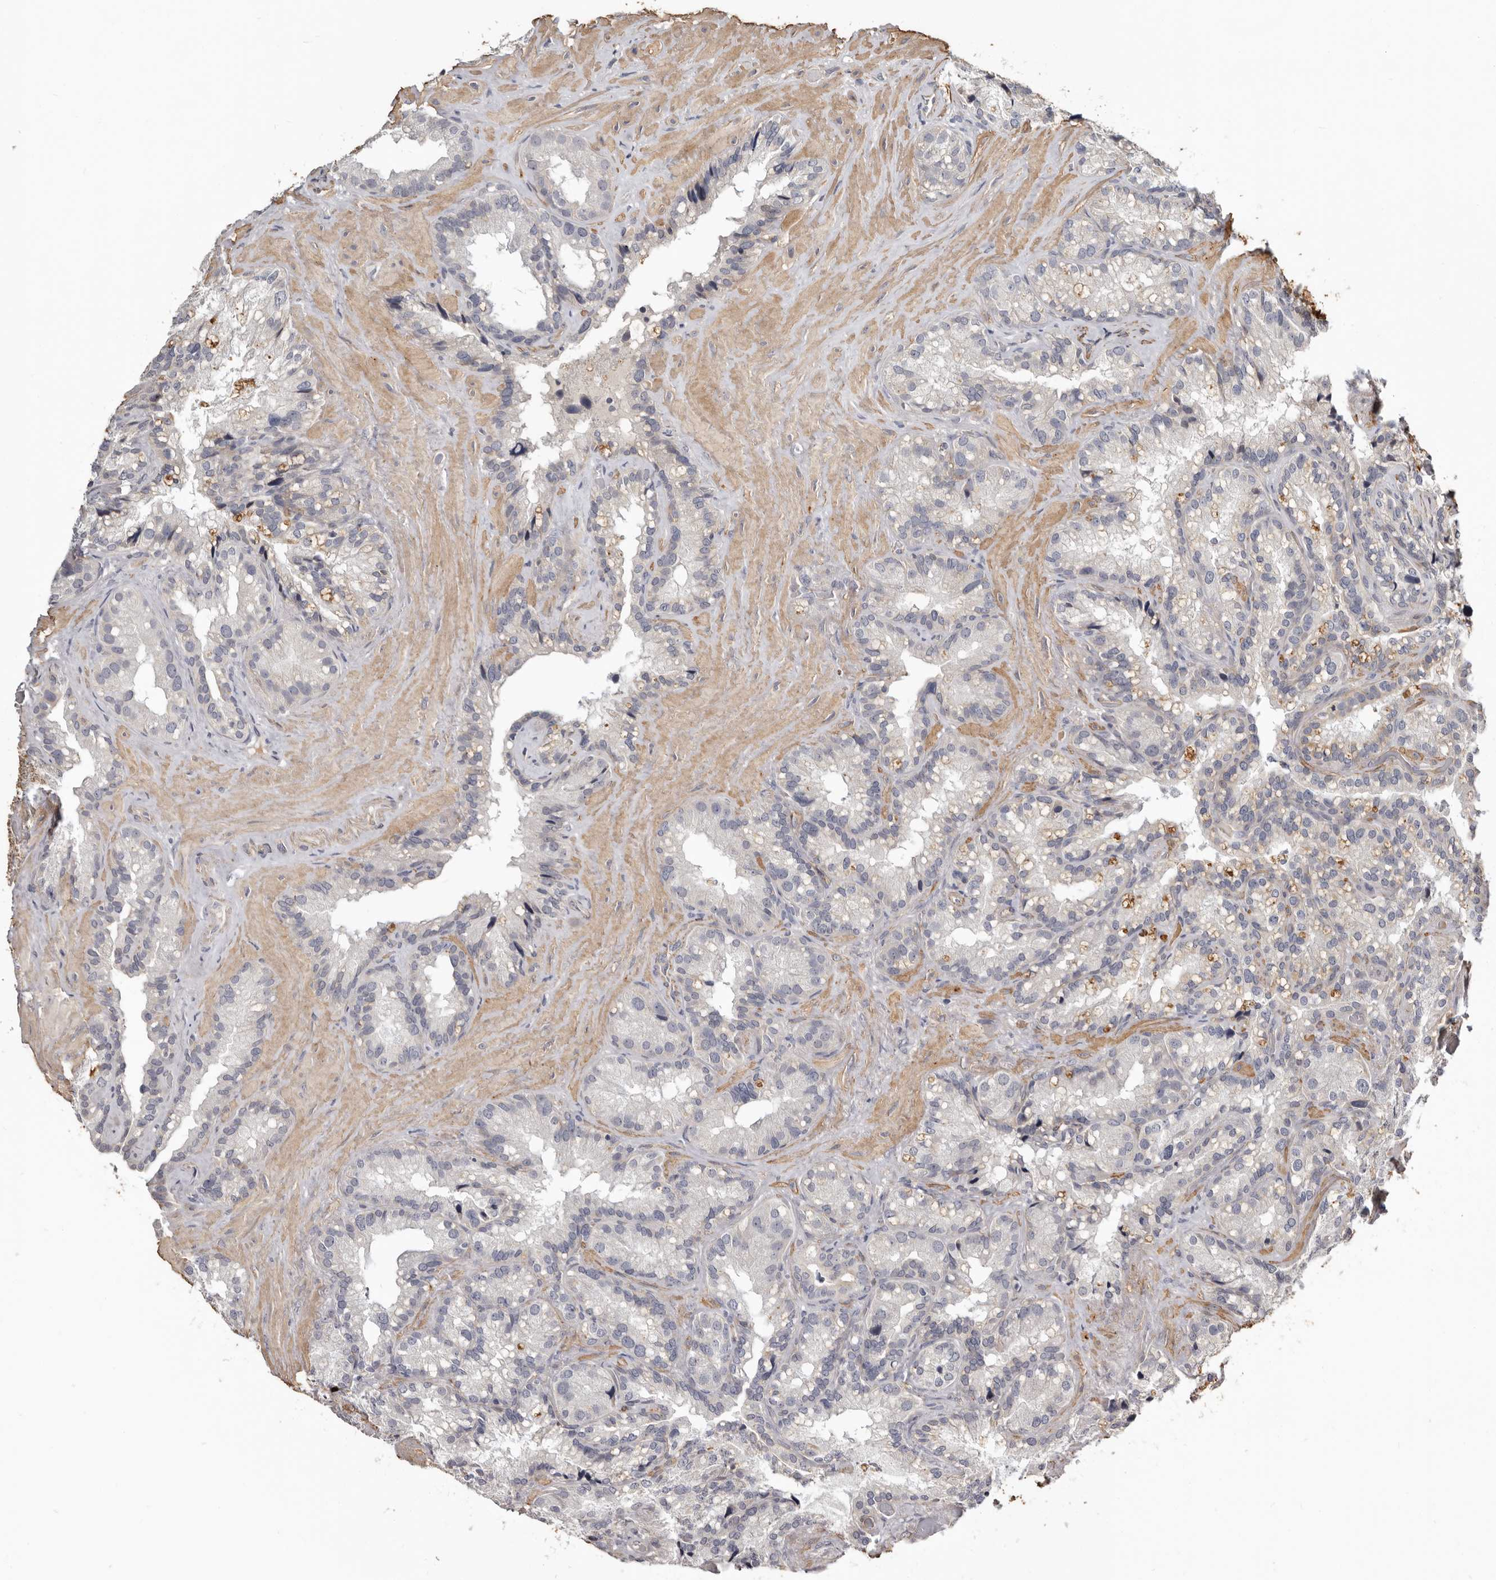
{"staining": {"intensity": "negative", "quantity": "none", "location": "none"}, "tissue": "seminal vesicle", "cell_type": "Glandular cells", "image_type": "normal", "snomed": [{"axis": "morphology", "description": "Normal tissue, NOS"}, {"axis": "topography", "description": "Prostate"}, {"axis": "topography", "description": "Seminal veicle"}], "caption": "The micrograph displays no significant staining in glandular cells of seminal vesicle.", "gene": "CDCA8", "patient": {"sex": "male", "age": 68}}